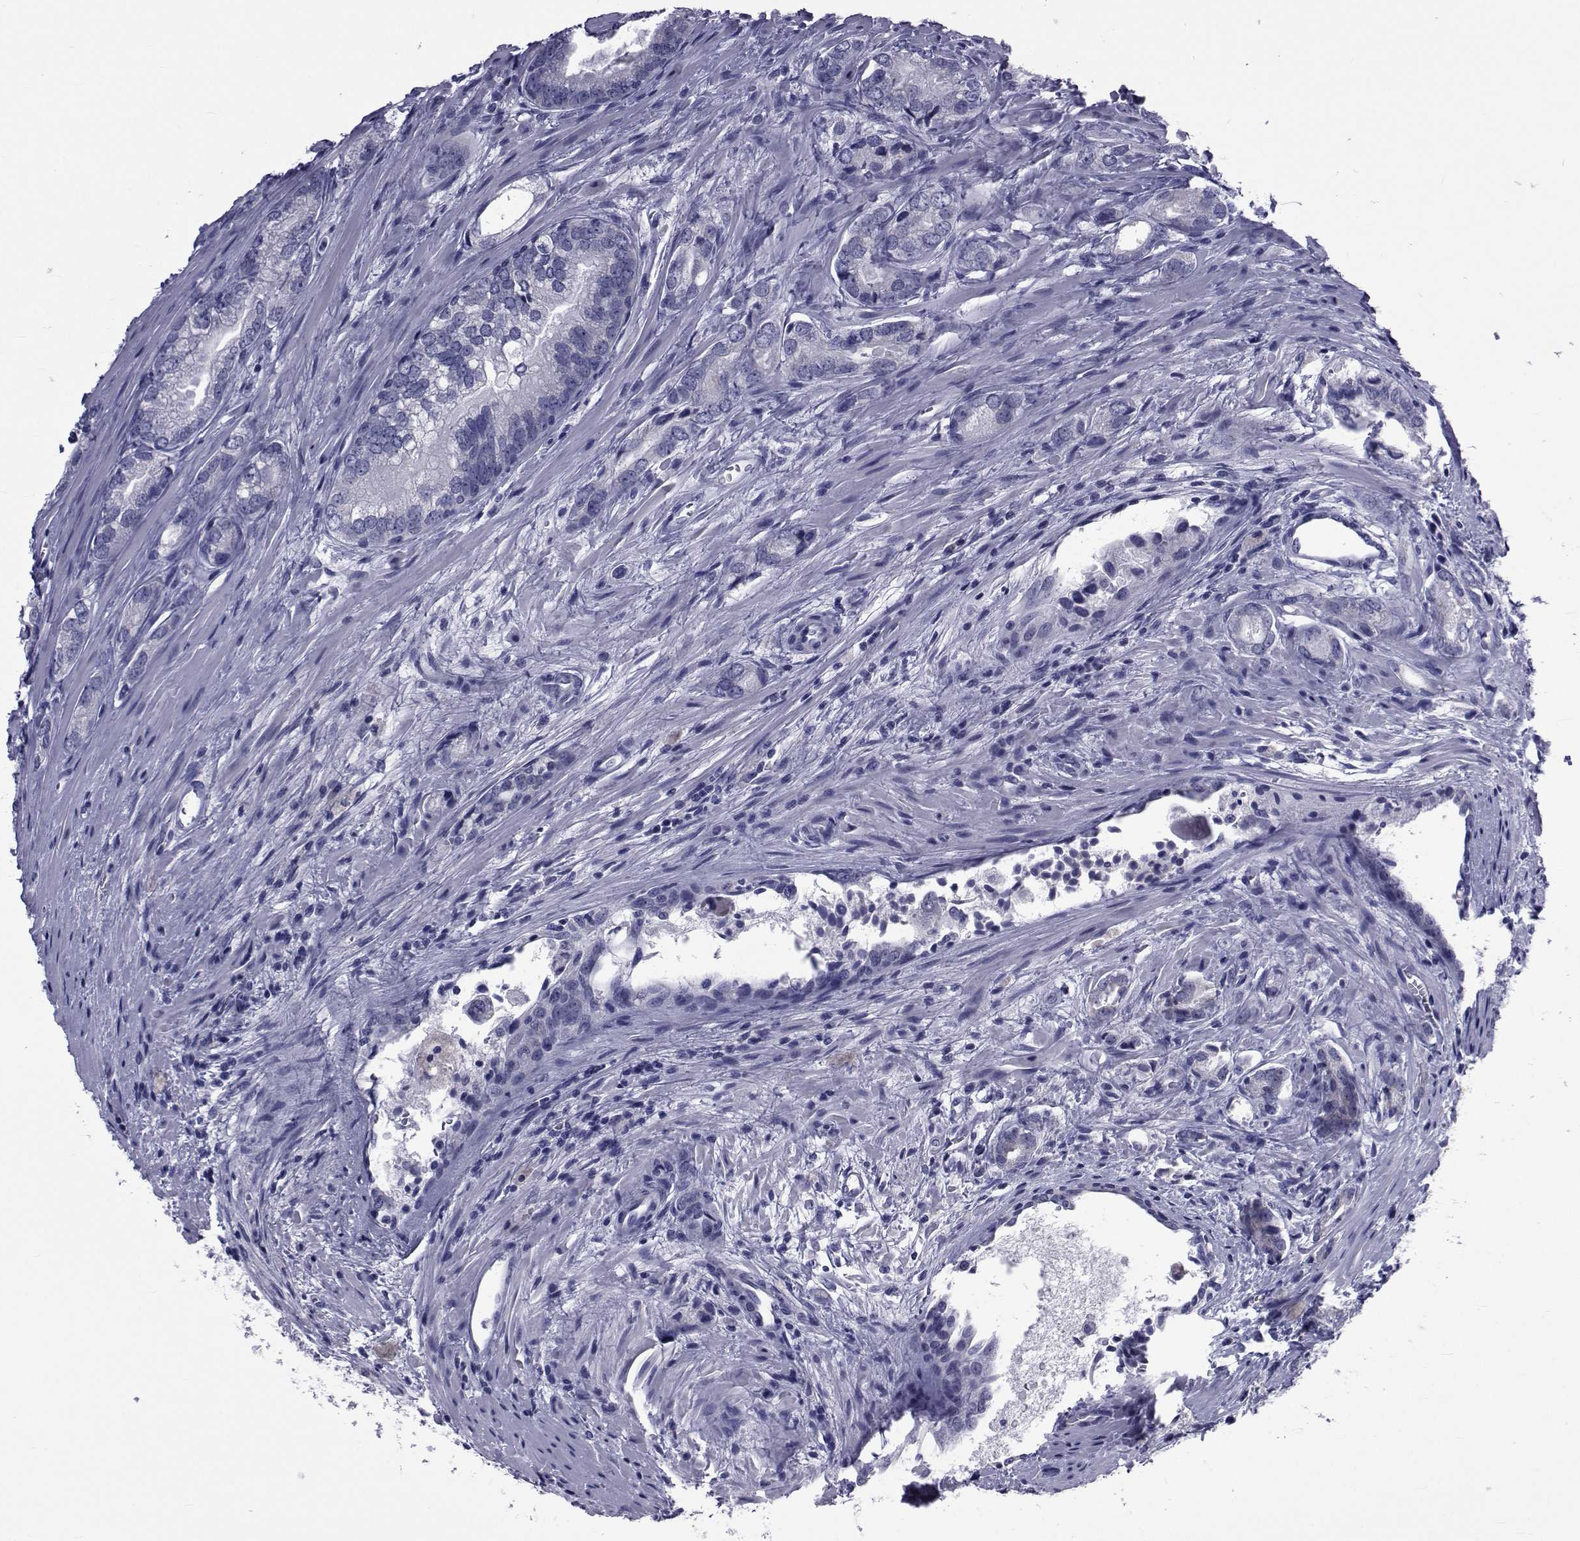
{"staining": {"intensity": "negative", "quantity": "none", "location": "none"}, "tissue": "prostate cancer", "cell_type": "Tumor cells", "image_type": "cancer", "snomed": [{"axis": "morphology", "description": "Adenocarcinoma, NOS"}, {"axis": "morphology", "description": "Adenocarcinoma, High grade"}, {"axis": "topography", "description": "Prostate"}], "caption": "An immunohistochemistry (IHC) micrograph of prostate adenocarcinoma (high-grade) is shown. There is no staining in tumor cells of prostate adenocarcinoma (high-grade).", "gene": "GKAP1", "patient": {"sex": "male", "age": 70}}